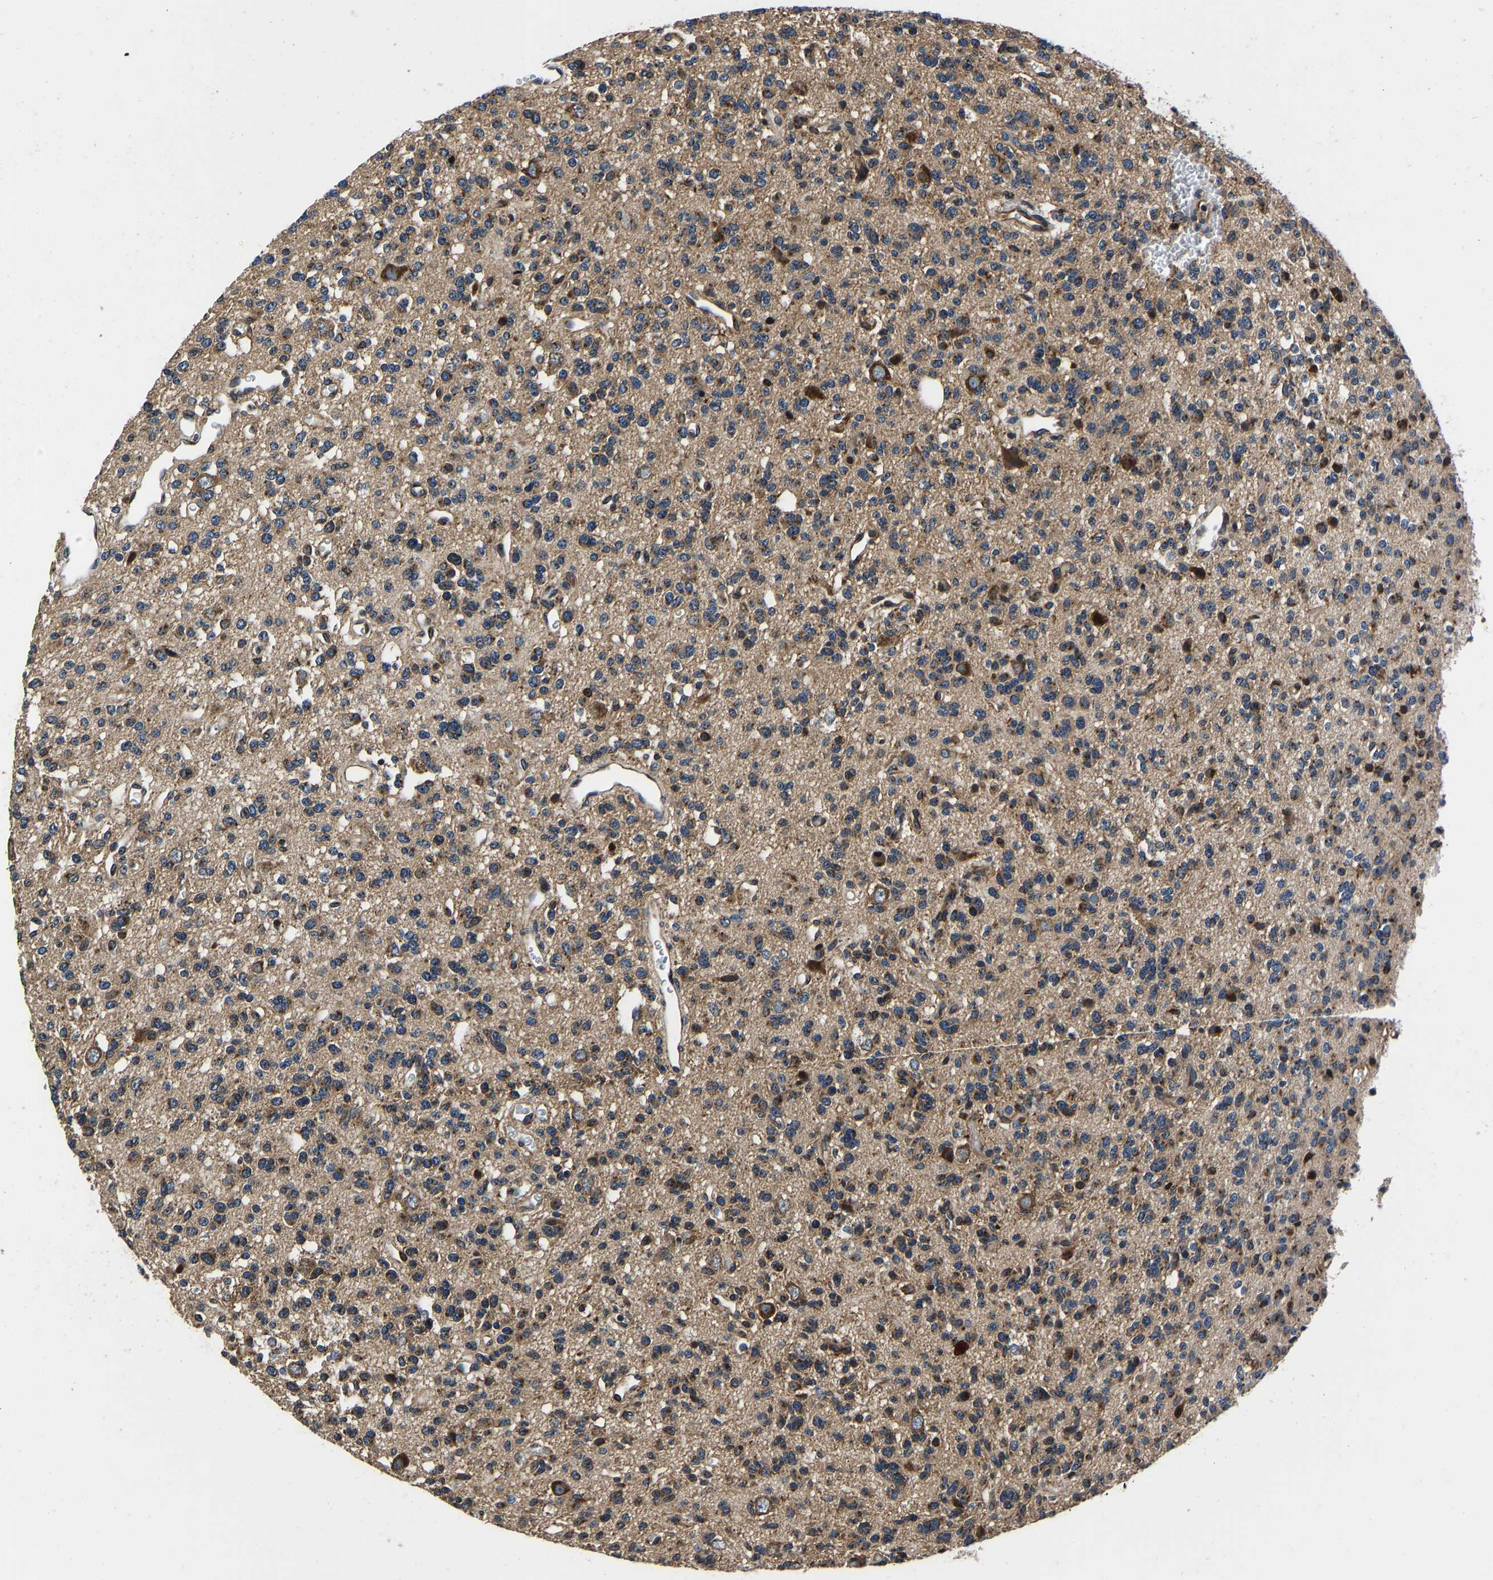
{"staining": {"intensity": "moderate", "quantity": ">75%", "location": "cytoplasmic/membranous"}, "tissue": "glioma", "cell_type": "Tumor cells", "image_type": "cancer", "snomed": [{"axis": "morphology", "description": "Glioma, malignant, Low grade"}, {"axis": "topography", "description": "Brain"}], "caption": "Protein expression analysis of human low-grade glioma (malignant) reveals moderate cytoplasmic/membranous positivity in about >75% of tumor cells.", "gene": "RABAC1", "patient": {"sex": "male", "age": 38}}